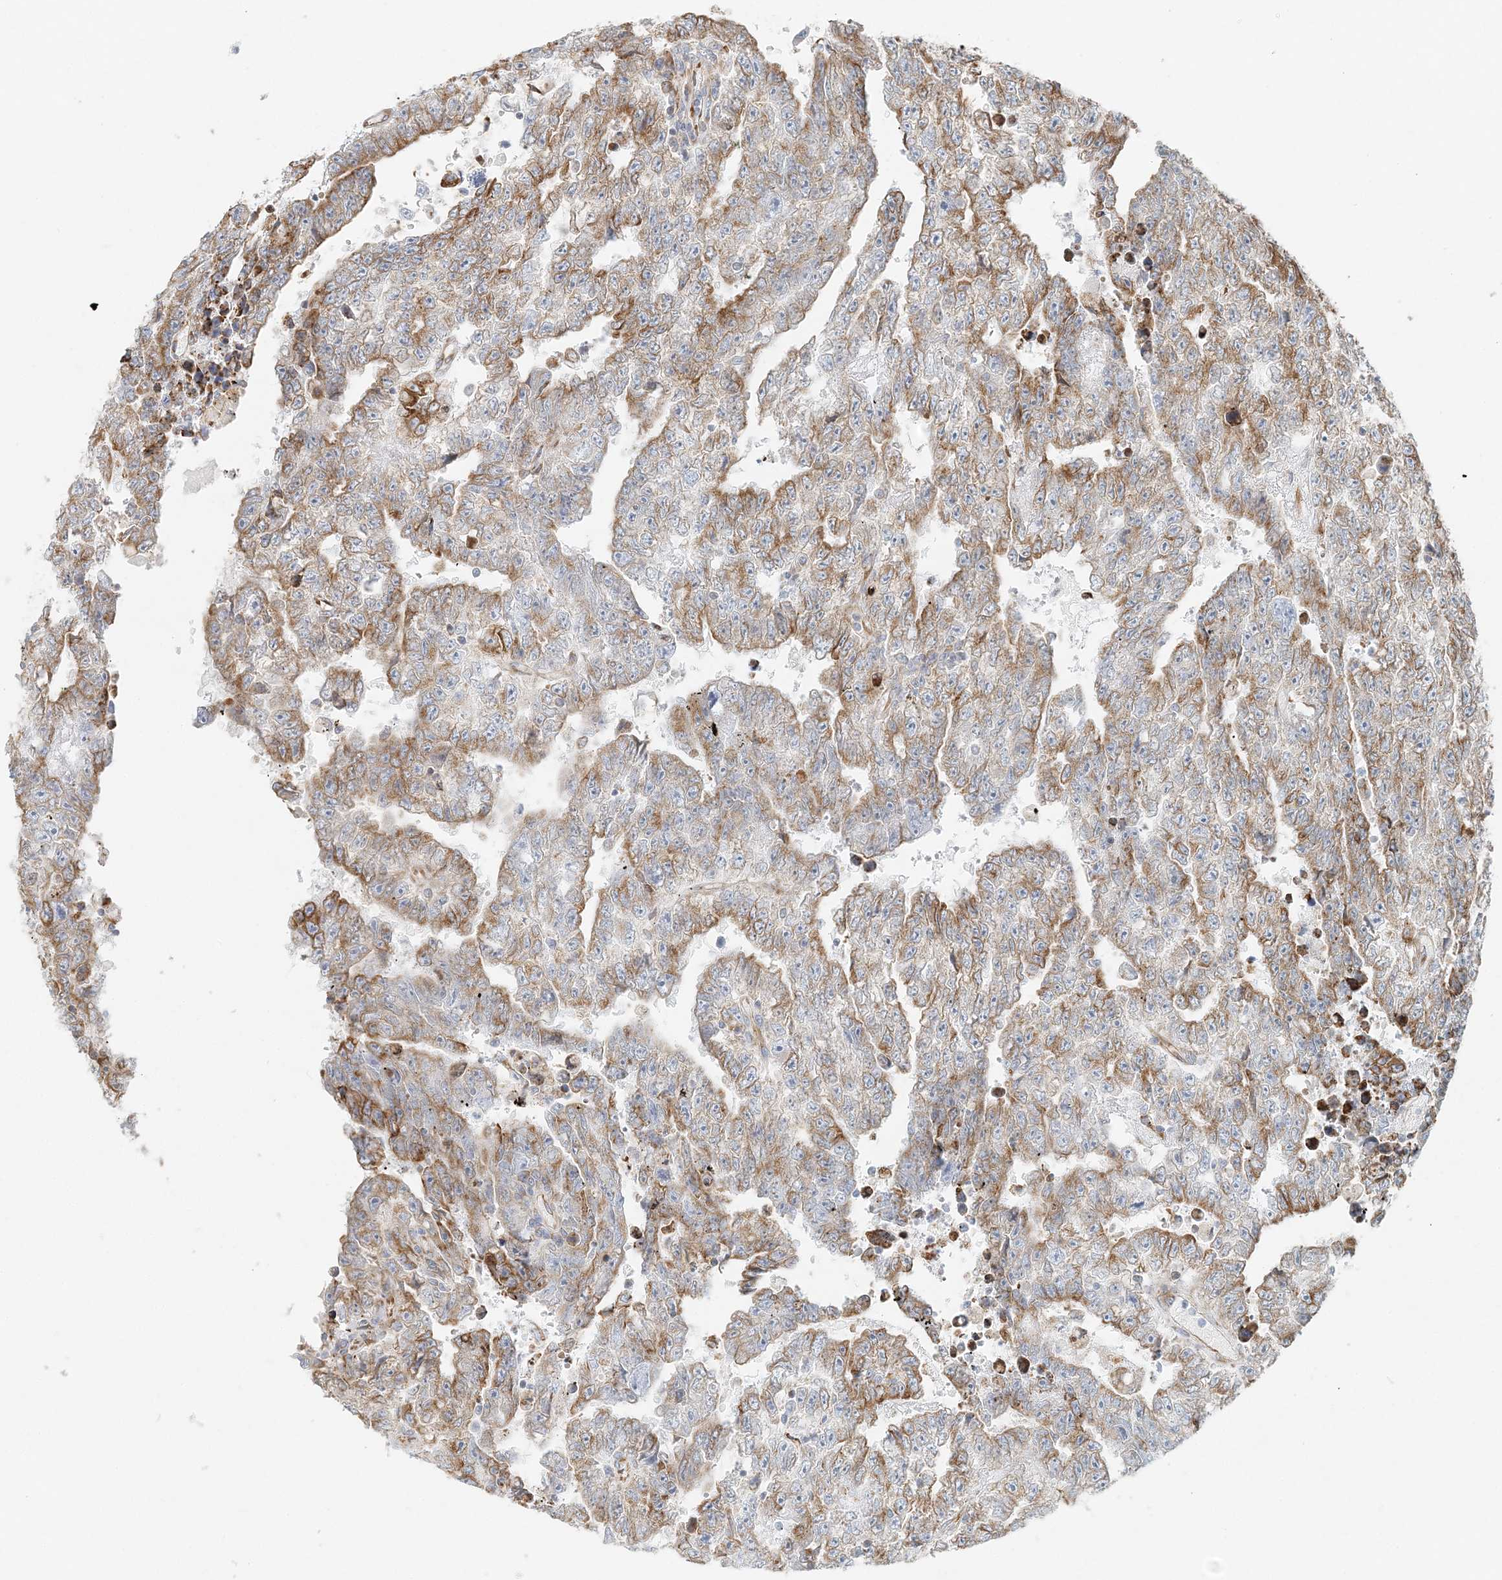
{"staining": {"intensity": "moderate", "quantity": ">75%", "location": "cytoplasmic/membranous"}, "tissue": "testis cancer", "cell_type": "Tumor cells", "image_type": "cancer", "snomed": [{"axis": "morphology", "description": "Carcinoma, Embryonal, NOS"}, {"axis": "topography", "description": "Testis"}], "caption": "The micrograph shows immunohistochemical staining of embryonal carcinoma (testis). There is moderate cytoplasmic/membranous positivity is seen in about >75% of tumor cells.", "gene": "STK11IP", "patient": {"sex": "male", "age": 25}}